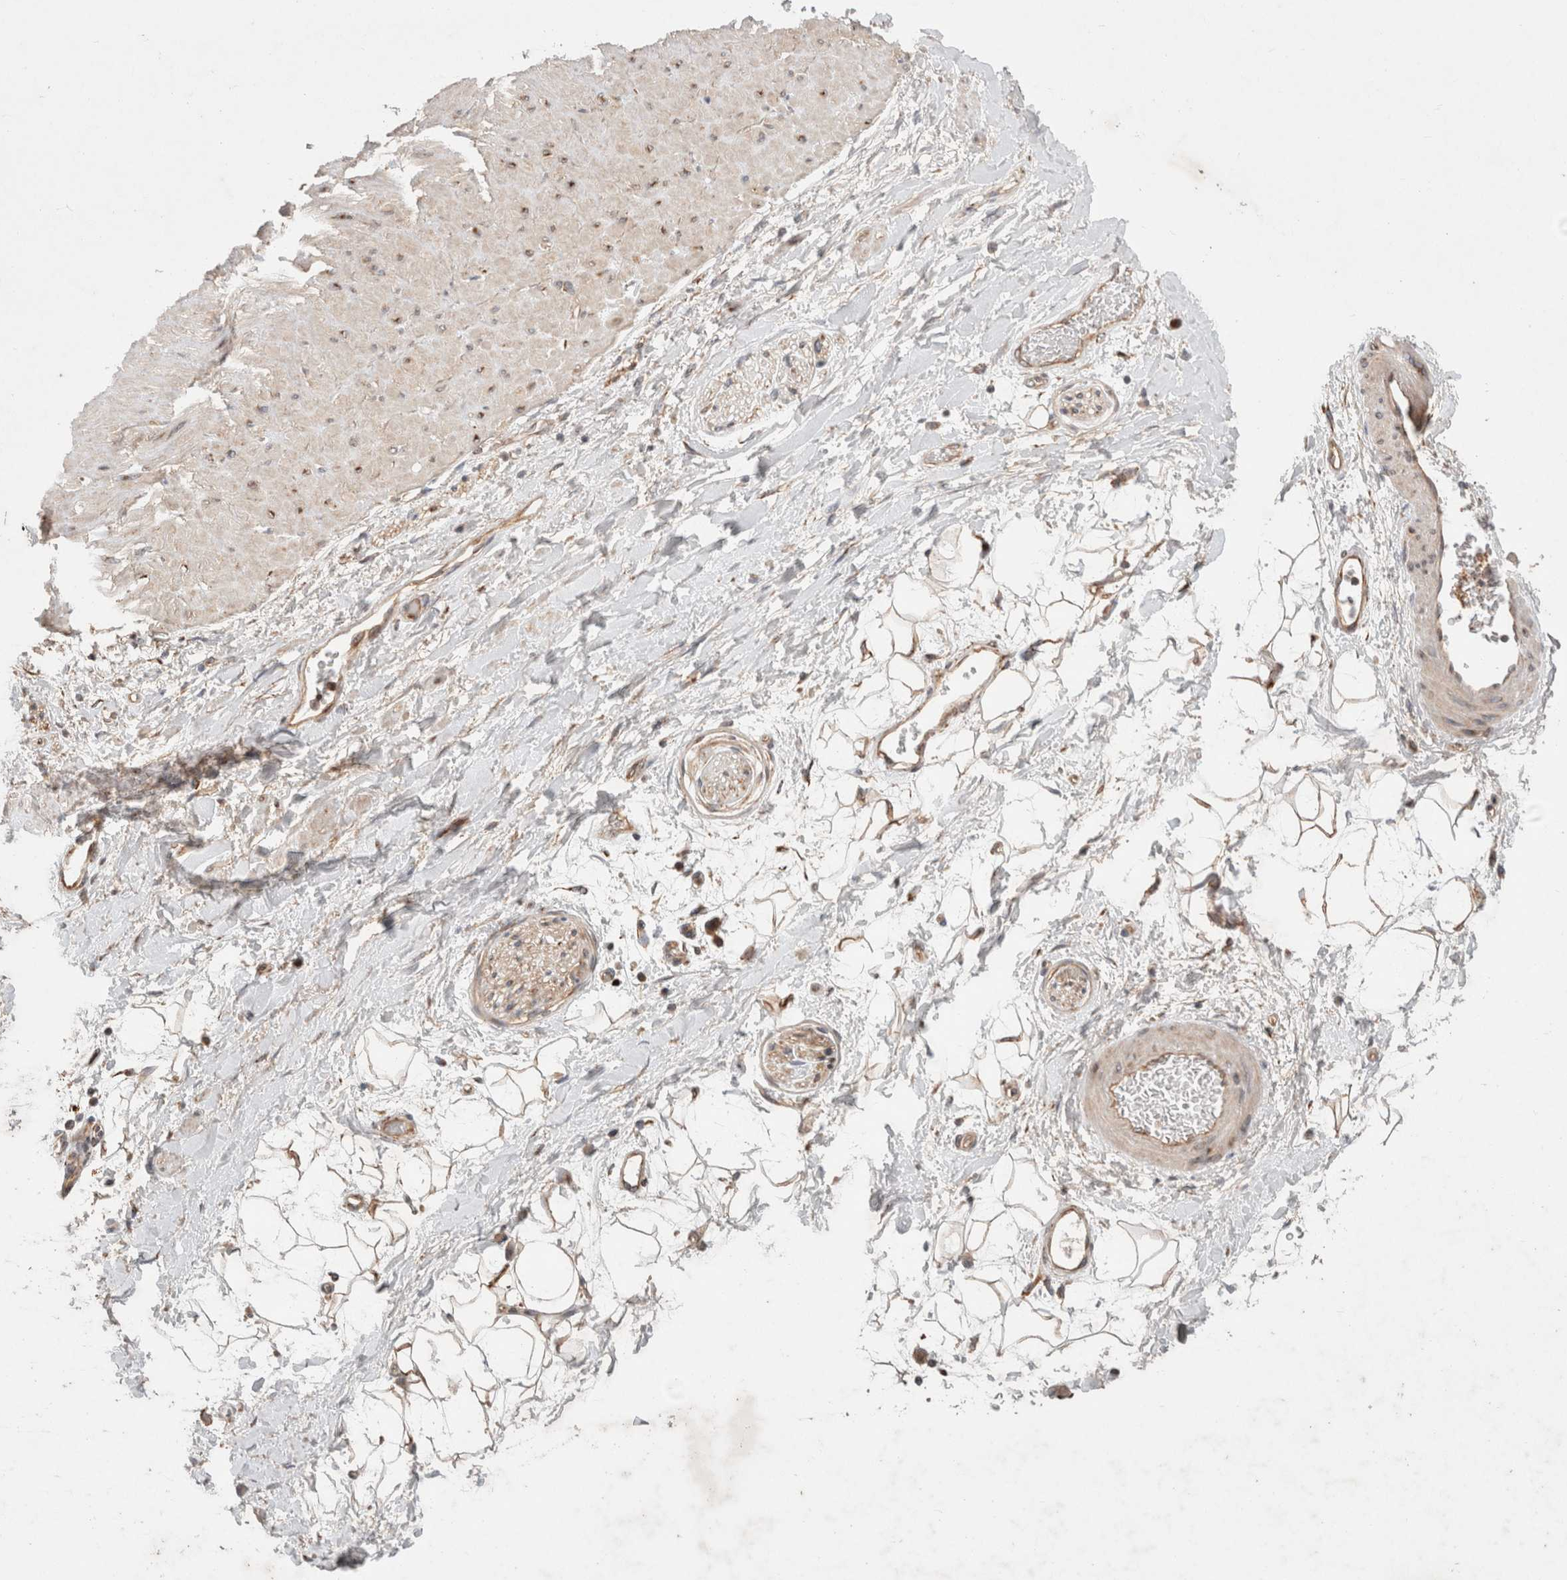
{"staining": {"intensity": "moderate", "quantity": ">75%", "location": "cytoplasmic/membranous"}, "tissue": "adipose tissue", "cell_type": "Adipocytes", "image_type": "normal", "snomed": [{"axis": "morphology", "description": "Normal tissue, NOS"}, {"axis": "topography", "description": "Soft tissue"}], "caption": "Immunohistochemistry (IHC) histopathology image of benign human adipose tissue stained for a protein (brown), which exhibits medium levels of moderate cytoplasmic/membranous positivity in about >75% of adipocytes.", "gene": "HROB", "patient": {"sex": "male", "age": 72}}